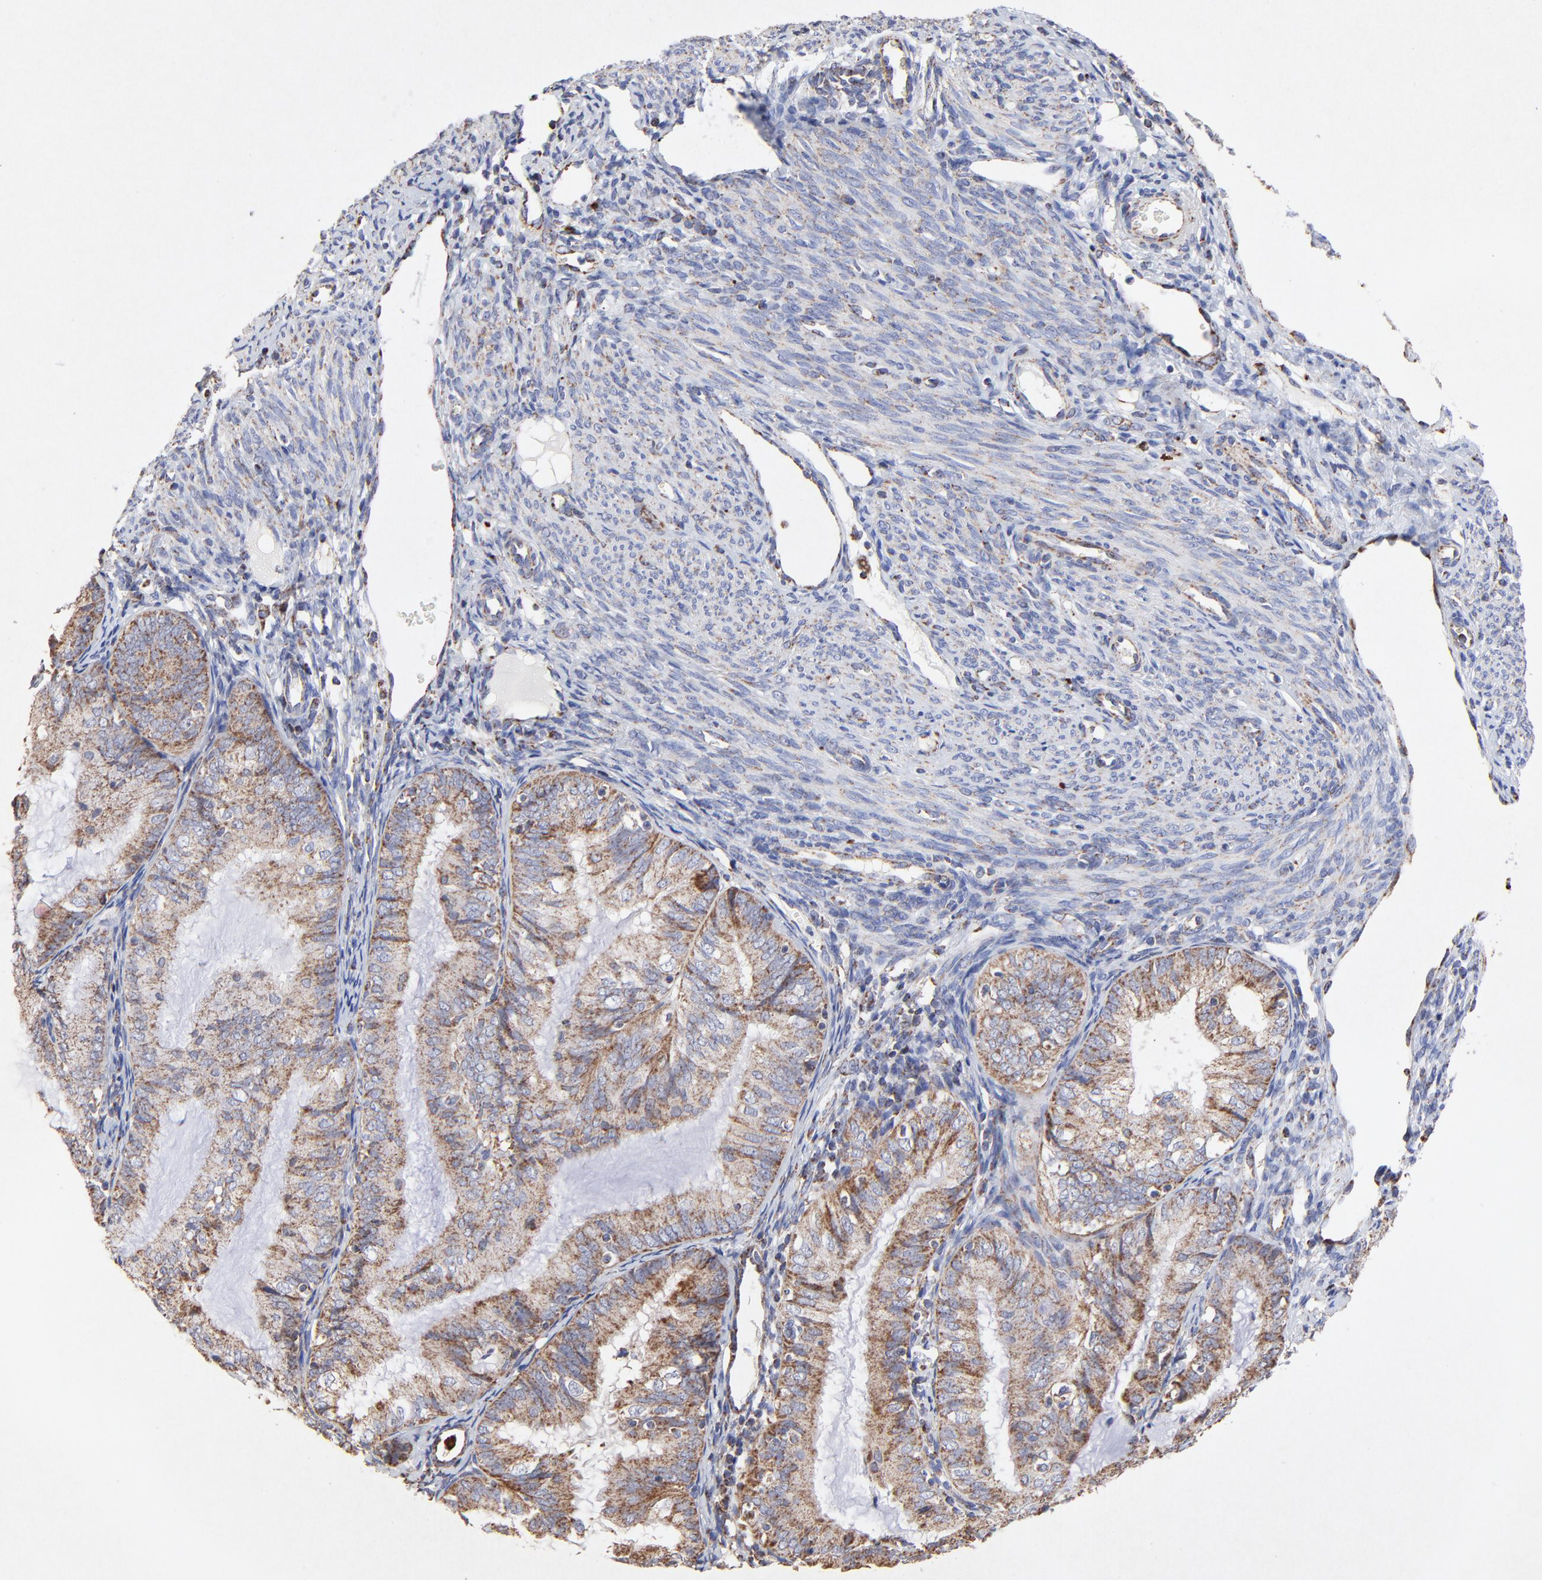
{"staining": {"intensity": "moderate", "quantity": ">75%", "location": "cytoplasmic/membranous"}, "tissue": "endometrial cancer", "cell_type": "Tumor cells", "image_type": "cancer", "snomed": [{"axis": "morphology", "description": "Adenocarcinoma, NOS"}, {"axis": "topography", "description": "Endometrium"}], "caption": "Human endometrial cancer (adenocarcinoma) stained with a protein marker displays moderate staining in tumor cells.", "gene": "SSBP1", "patient": {"sex": "female", "age": 66}}